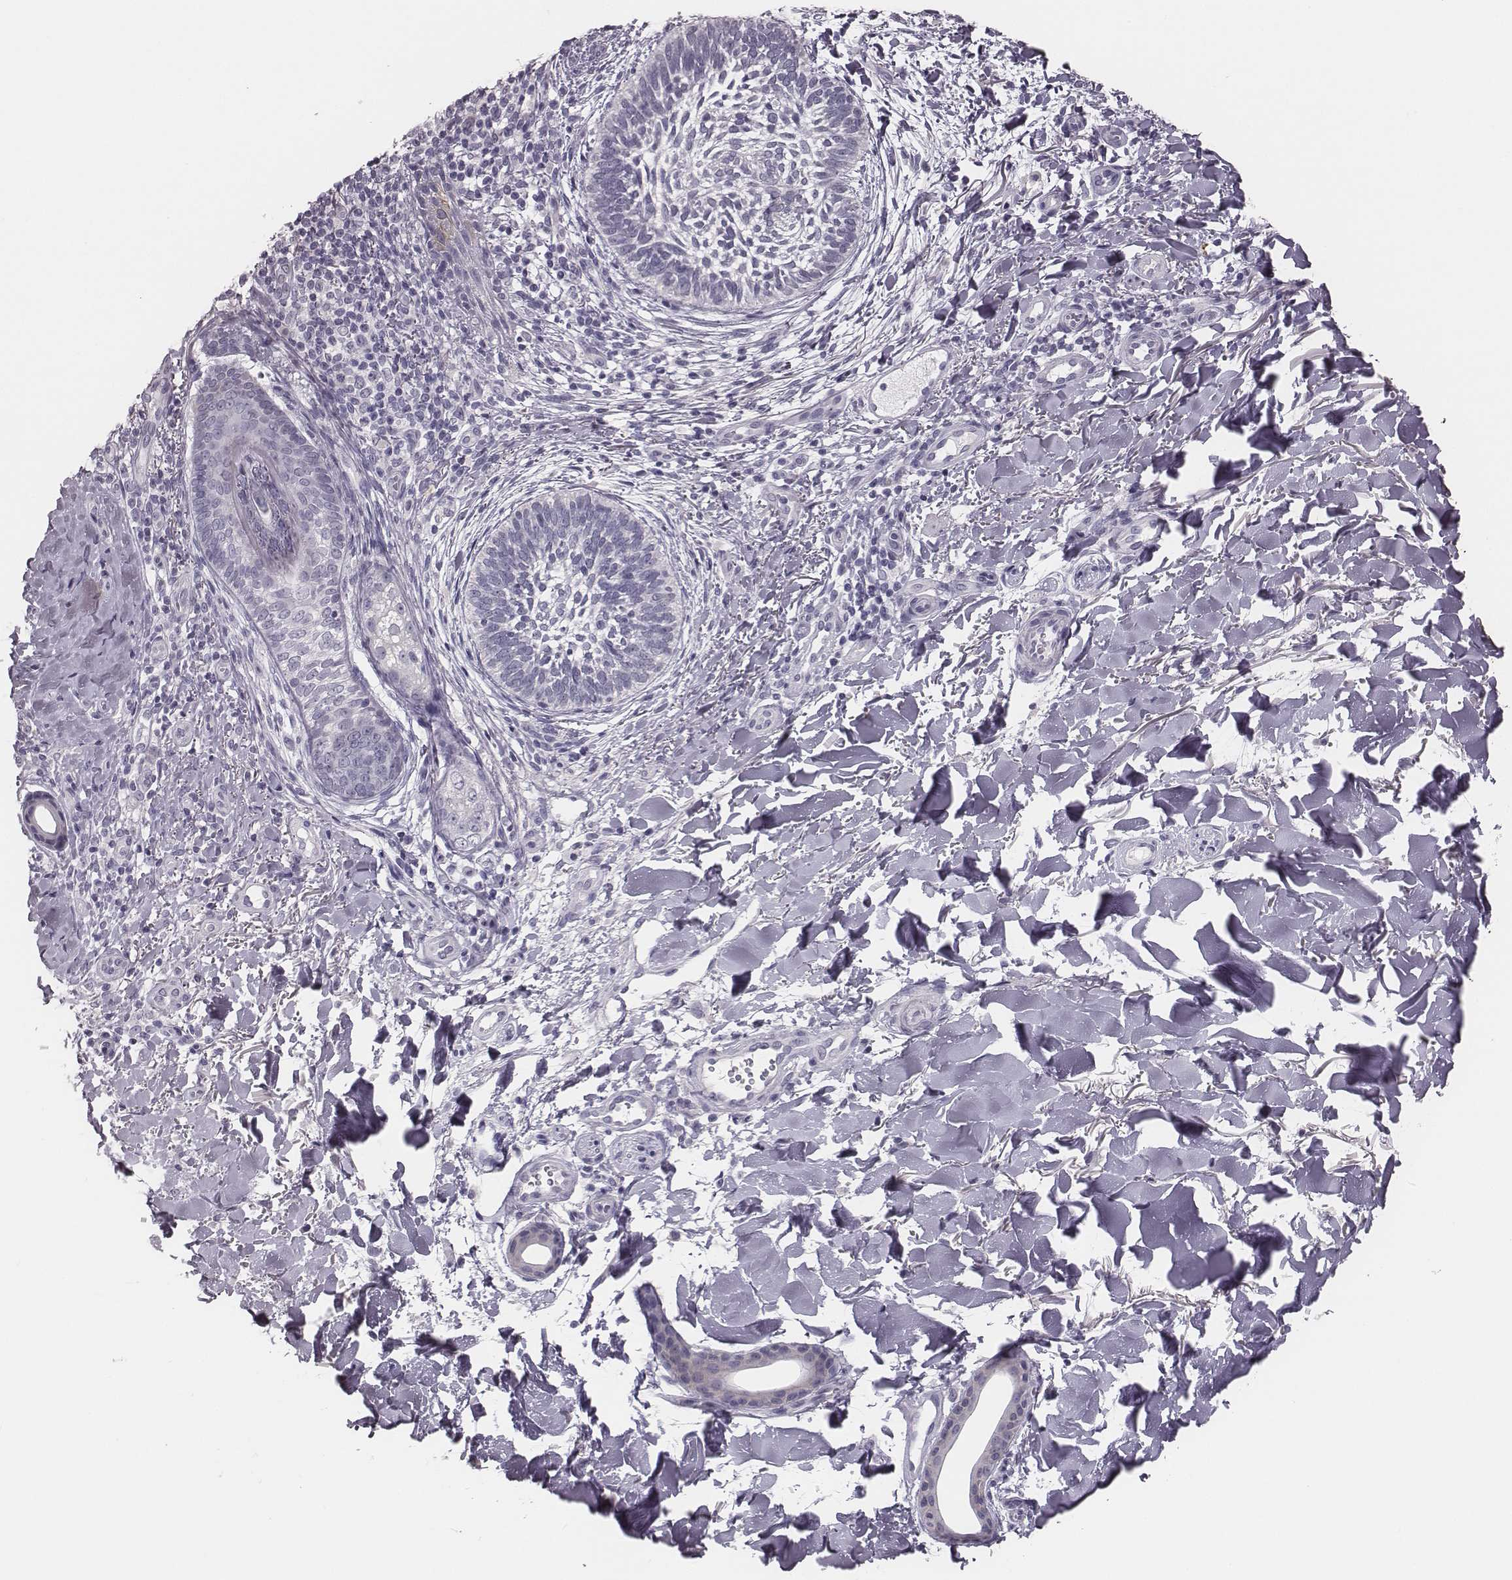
{"staining": {"intensity": "negative", "quantity": "none", "location": "none"}, "tissue": "skin cancer", "cell_type": "Tumor cells", "image_type": "cancer", "snomed": [{"axis": "morphology", "description": "Normal tissue, NOS"}, {"axis": "morphology", "description": "Basal cell carcinoma"}, {"axis": "topography", "description": "Skin"}], "caption": "This is an immunohistochemistry histopathology image of basal cell carcinoma (skin). There is no expression in tumor cells.", "gene": "ADGRF4", "patient": {"sex": "male", "age": 46}}